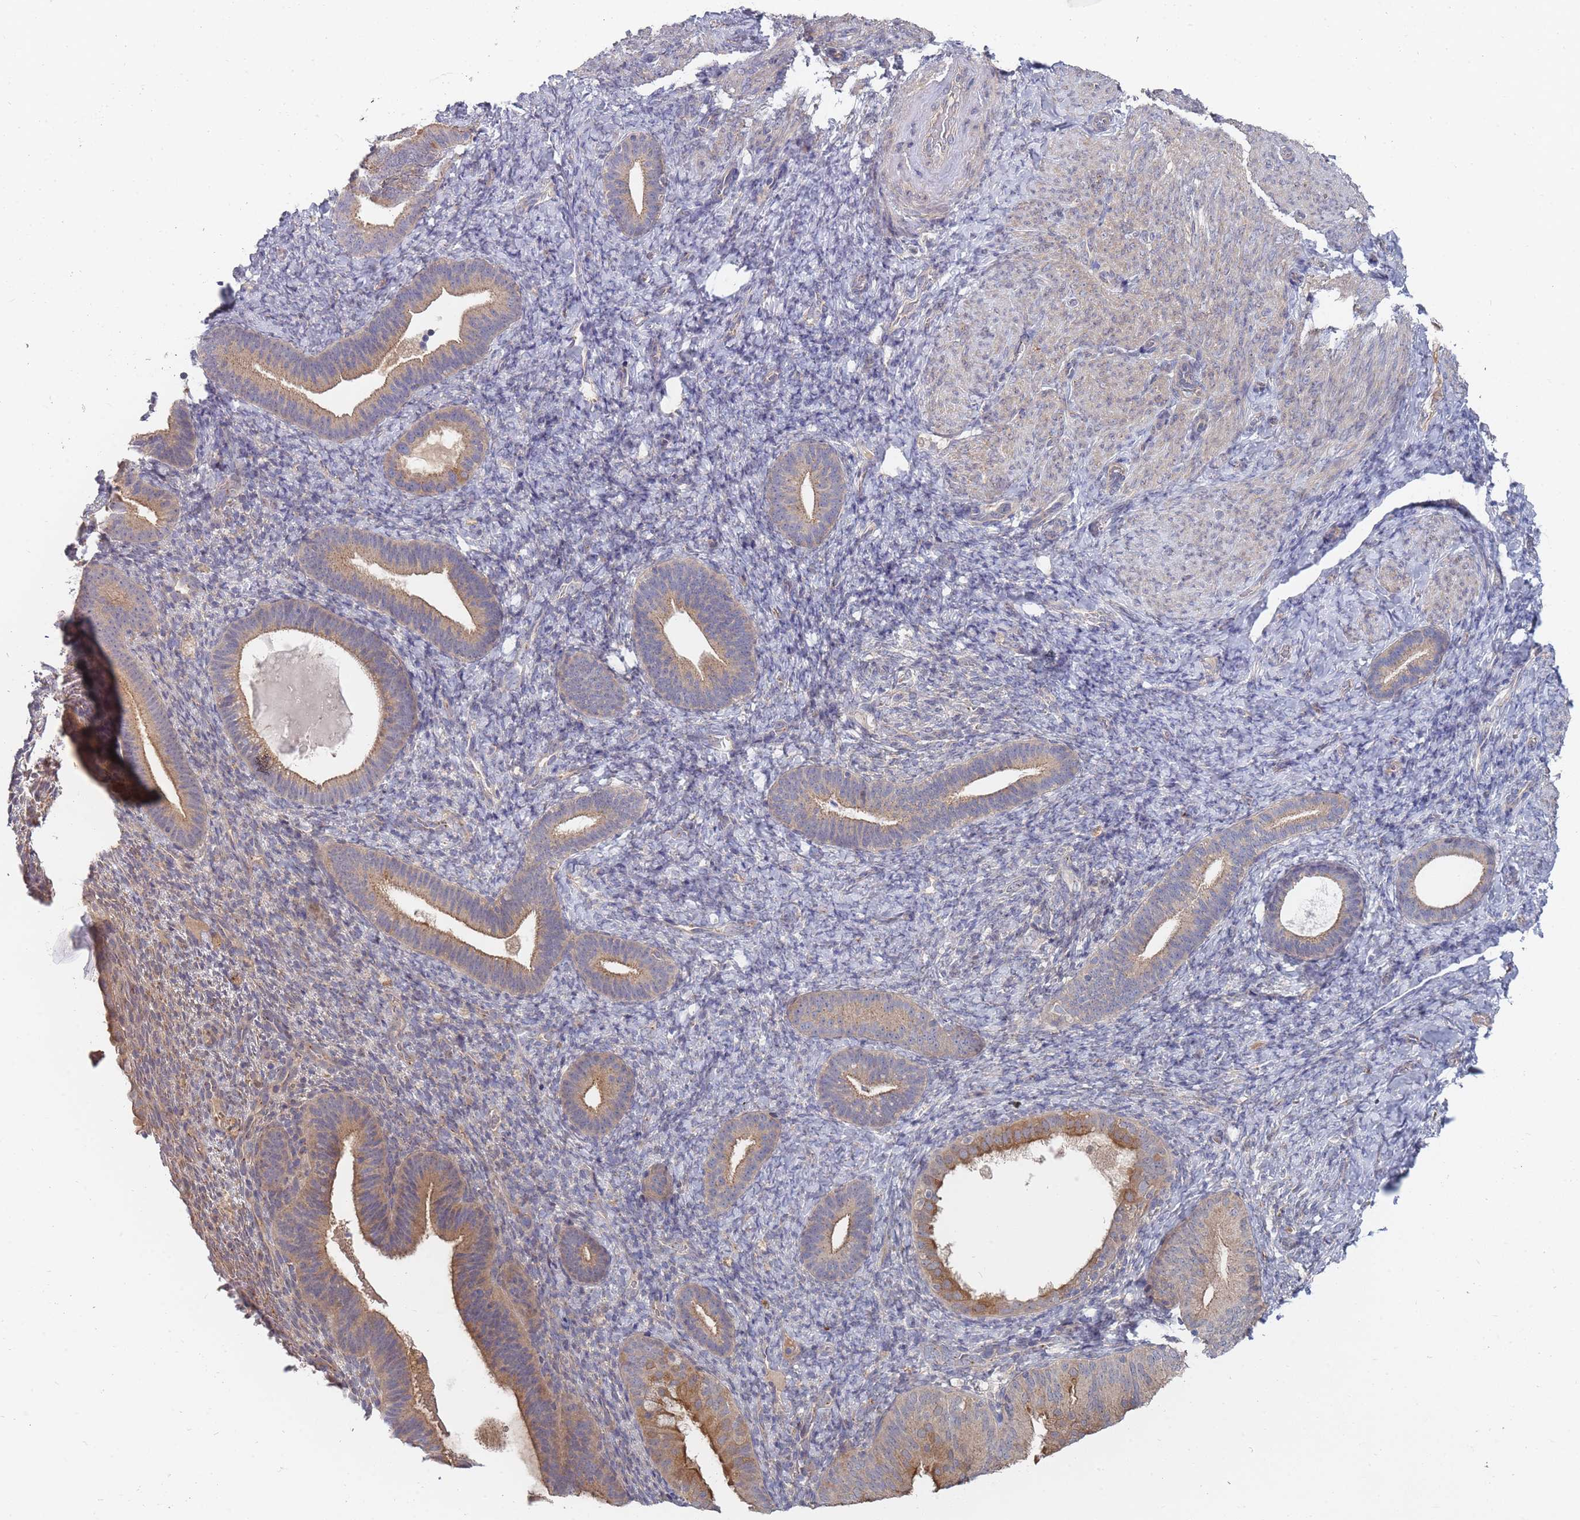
{"staining": {"intensity": "weak", "quantity": "<25%", "location": "cytoplasmic/membranous"}, "tissue": "endometrium", "cell_type": "Cells in endometrial stroma", "image_type": "normal", "snomed": [{"axis": "morphology", "description": "Normal tissue, NOS"}, {"axis": "topography", "description": "Endometrium"}], "caption": "Protein analysis of normal endometrium displays no significant expression in cells in endometrial stroma.", "gene": "SLC35F5", "patient": {"sex": "female", "age": 65}}